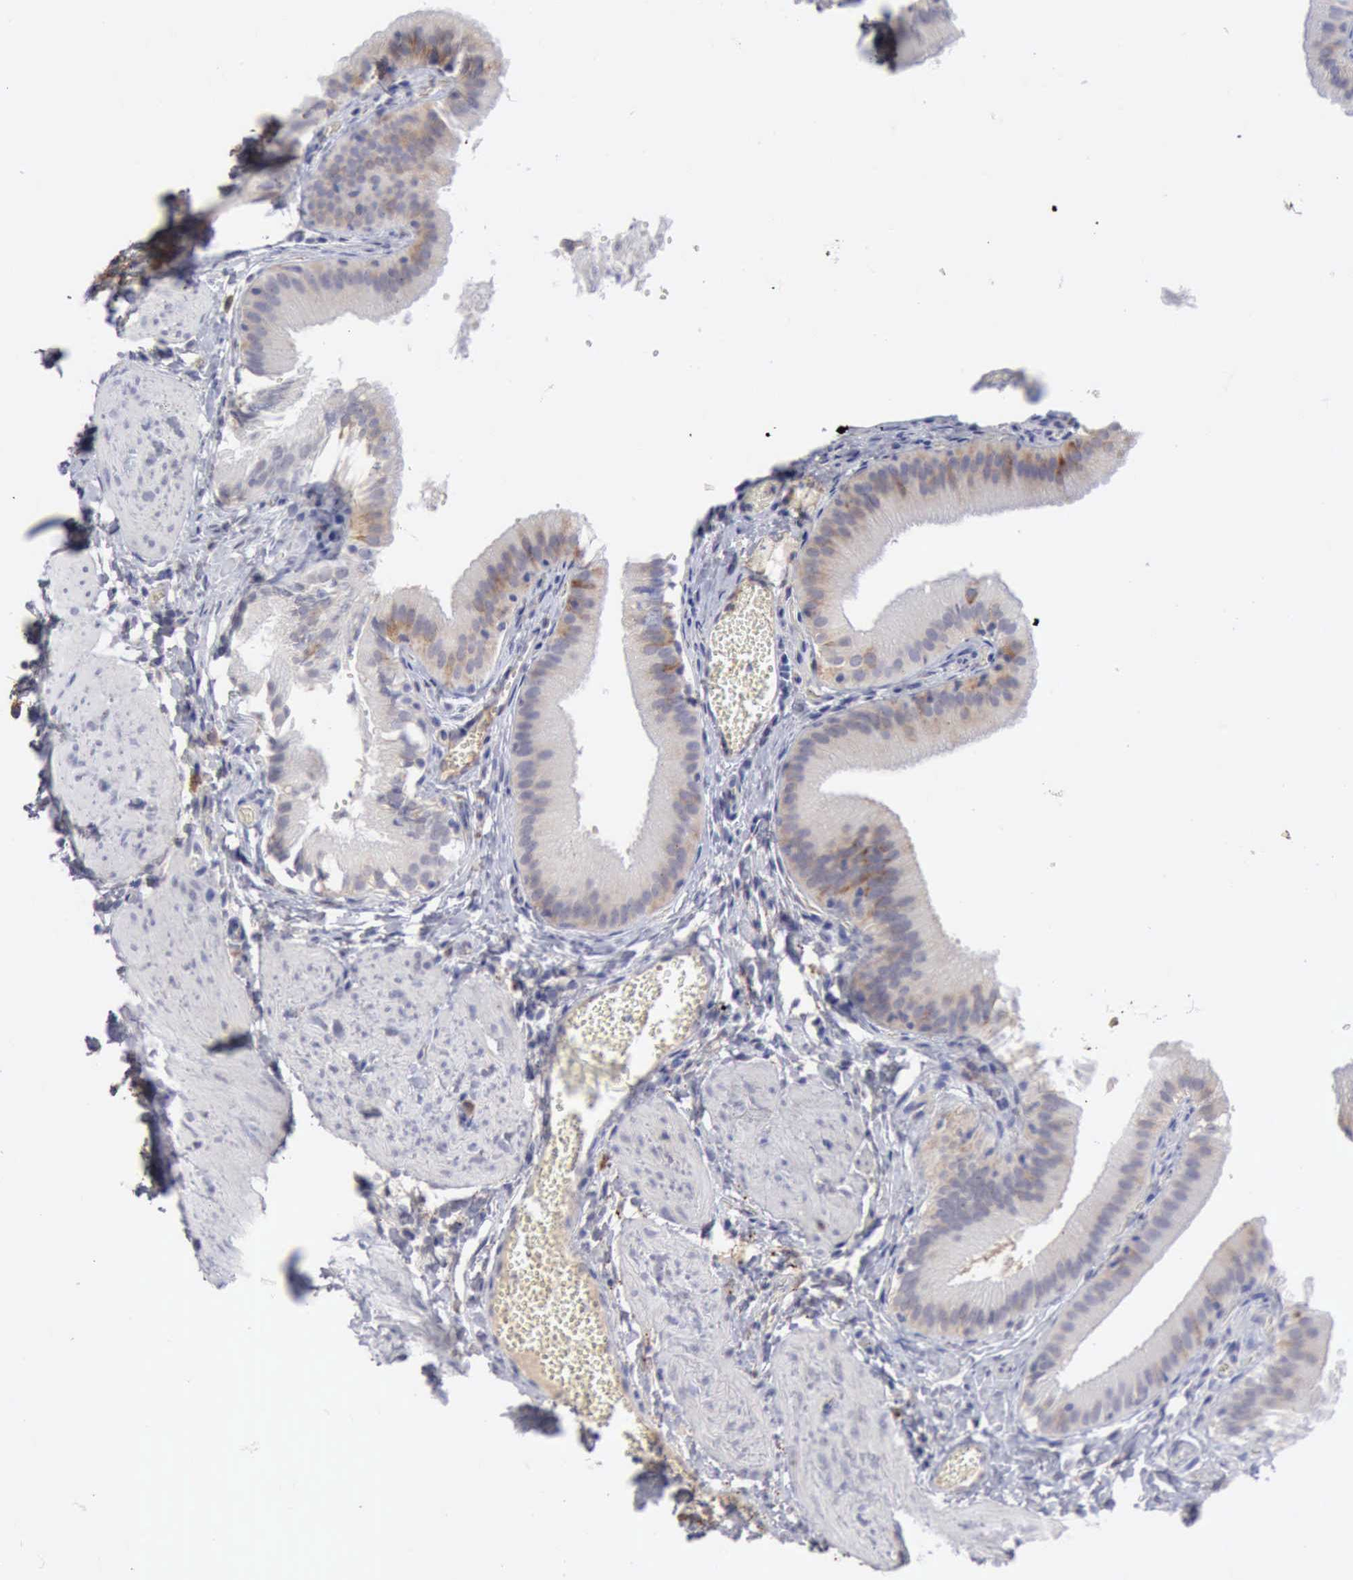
{"staining": {"intensity": "weak", "quantity": "<25%", "location": "cytoplasmic/membranous"}, "tissue": "gallbladder", "cell_type": "Glandular cells", "image_type": "normal", "snomed": [{"axis": "morphology", "description": "Normal tissue, NOS"}, {"axis": "topography", "description": "Gallbladder"}], "caption": "IHC micrograph of unremarkable gallbladder: gallbladder stained with DAB (3,3'-diaminobenzidine) reveals no significant protein expression in glandular cells.", "gene": "TFRC", "patient": {"sex": "female", "age": 24}}